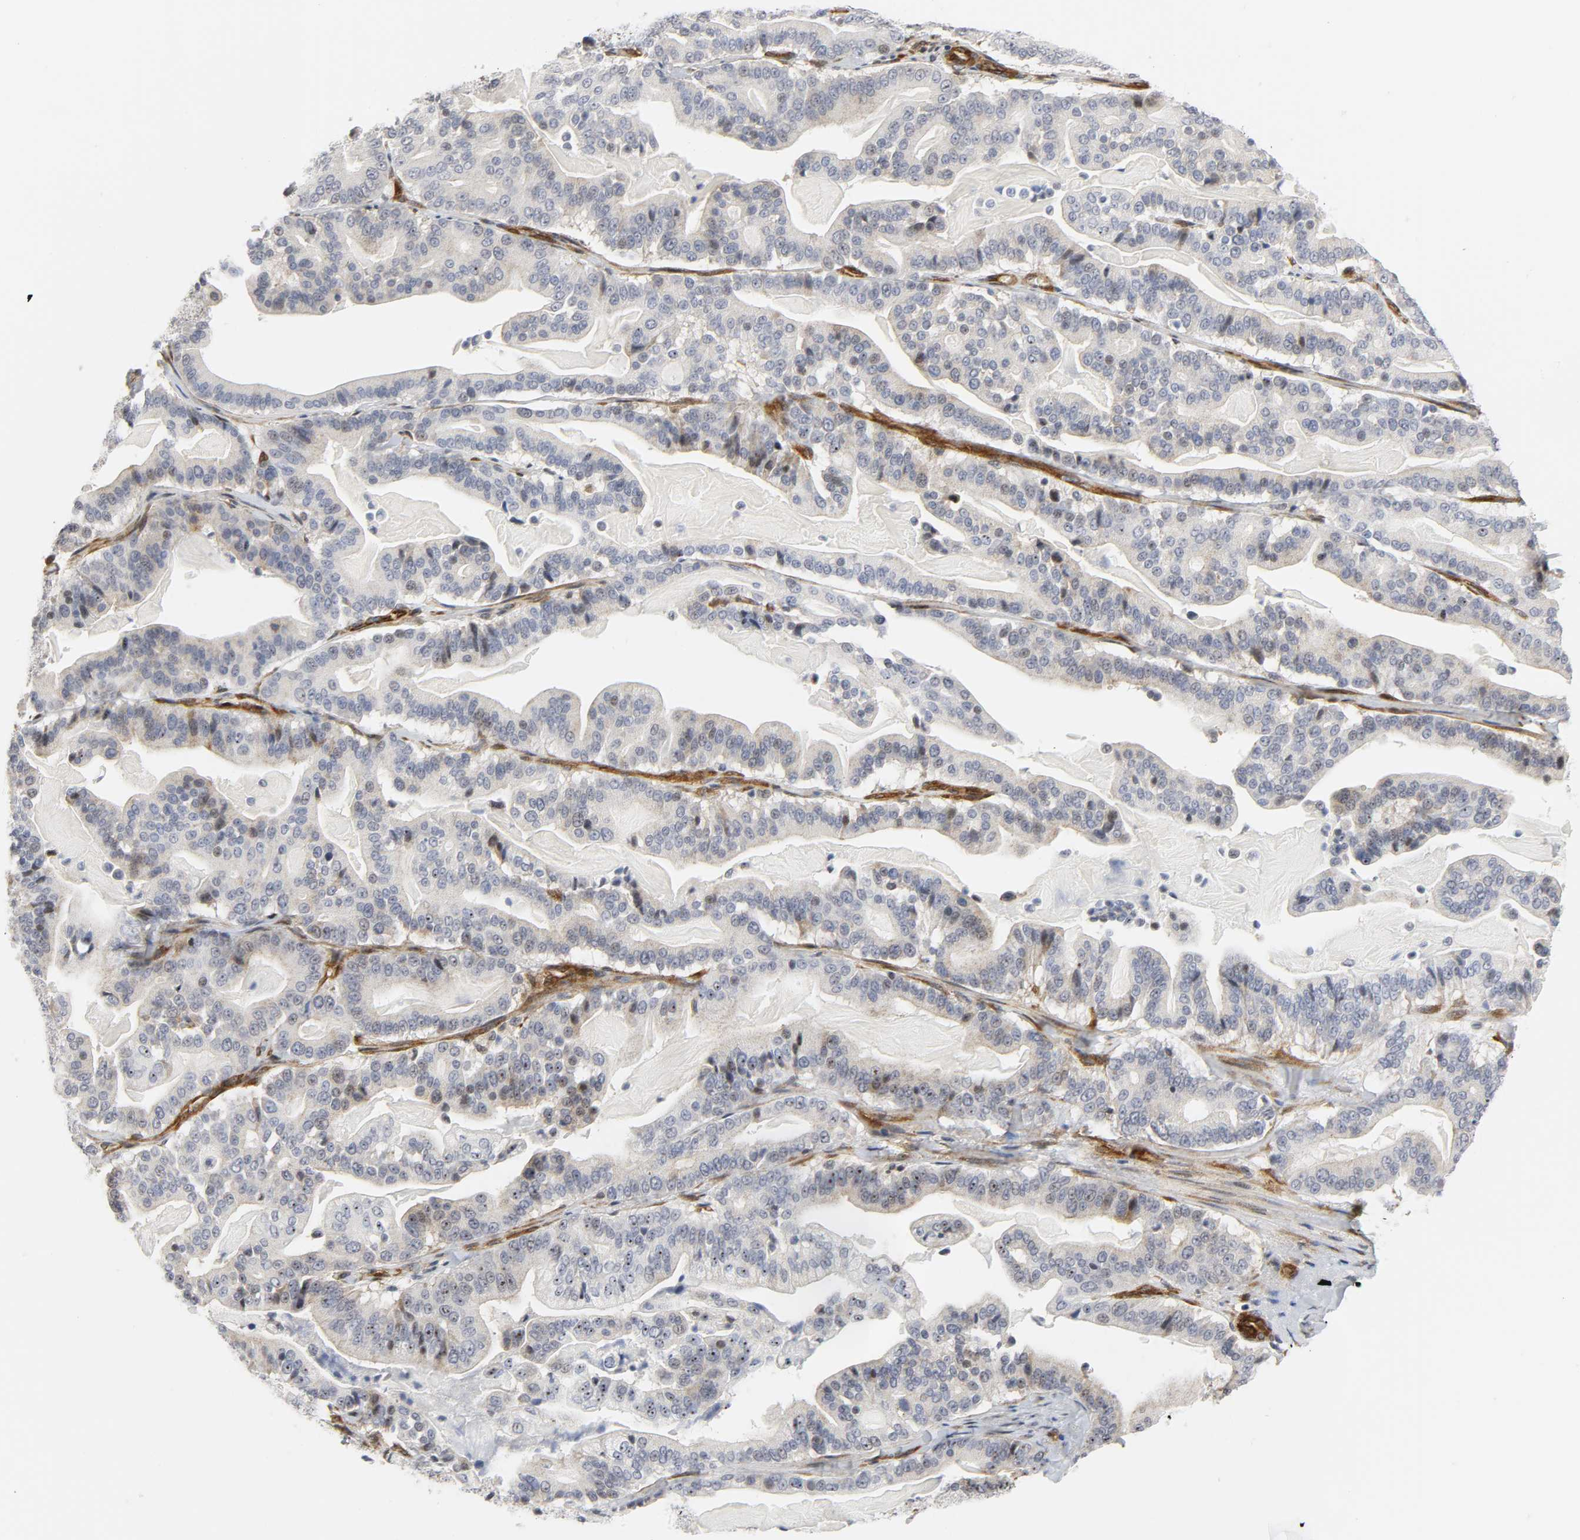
{"staining": {"intensity": "negative", "quantity": "none", "location": "none"}, "tissue": "pancreatic cancer", "cell_type": "Tumor cells", "image_type": "cancer", "snomed": [{"axis": "morphology", "description": "Adenocarcinoma, NOS"}, {"axis": "topography", "description": "Pancreas"}], "caption": "The micrograph displays no staining of tumor cells in pancreatic adenocarcinoma.", "gene": "DOCK1", "patient": {"sex": "male", "age": 63}}